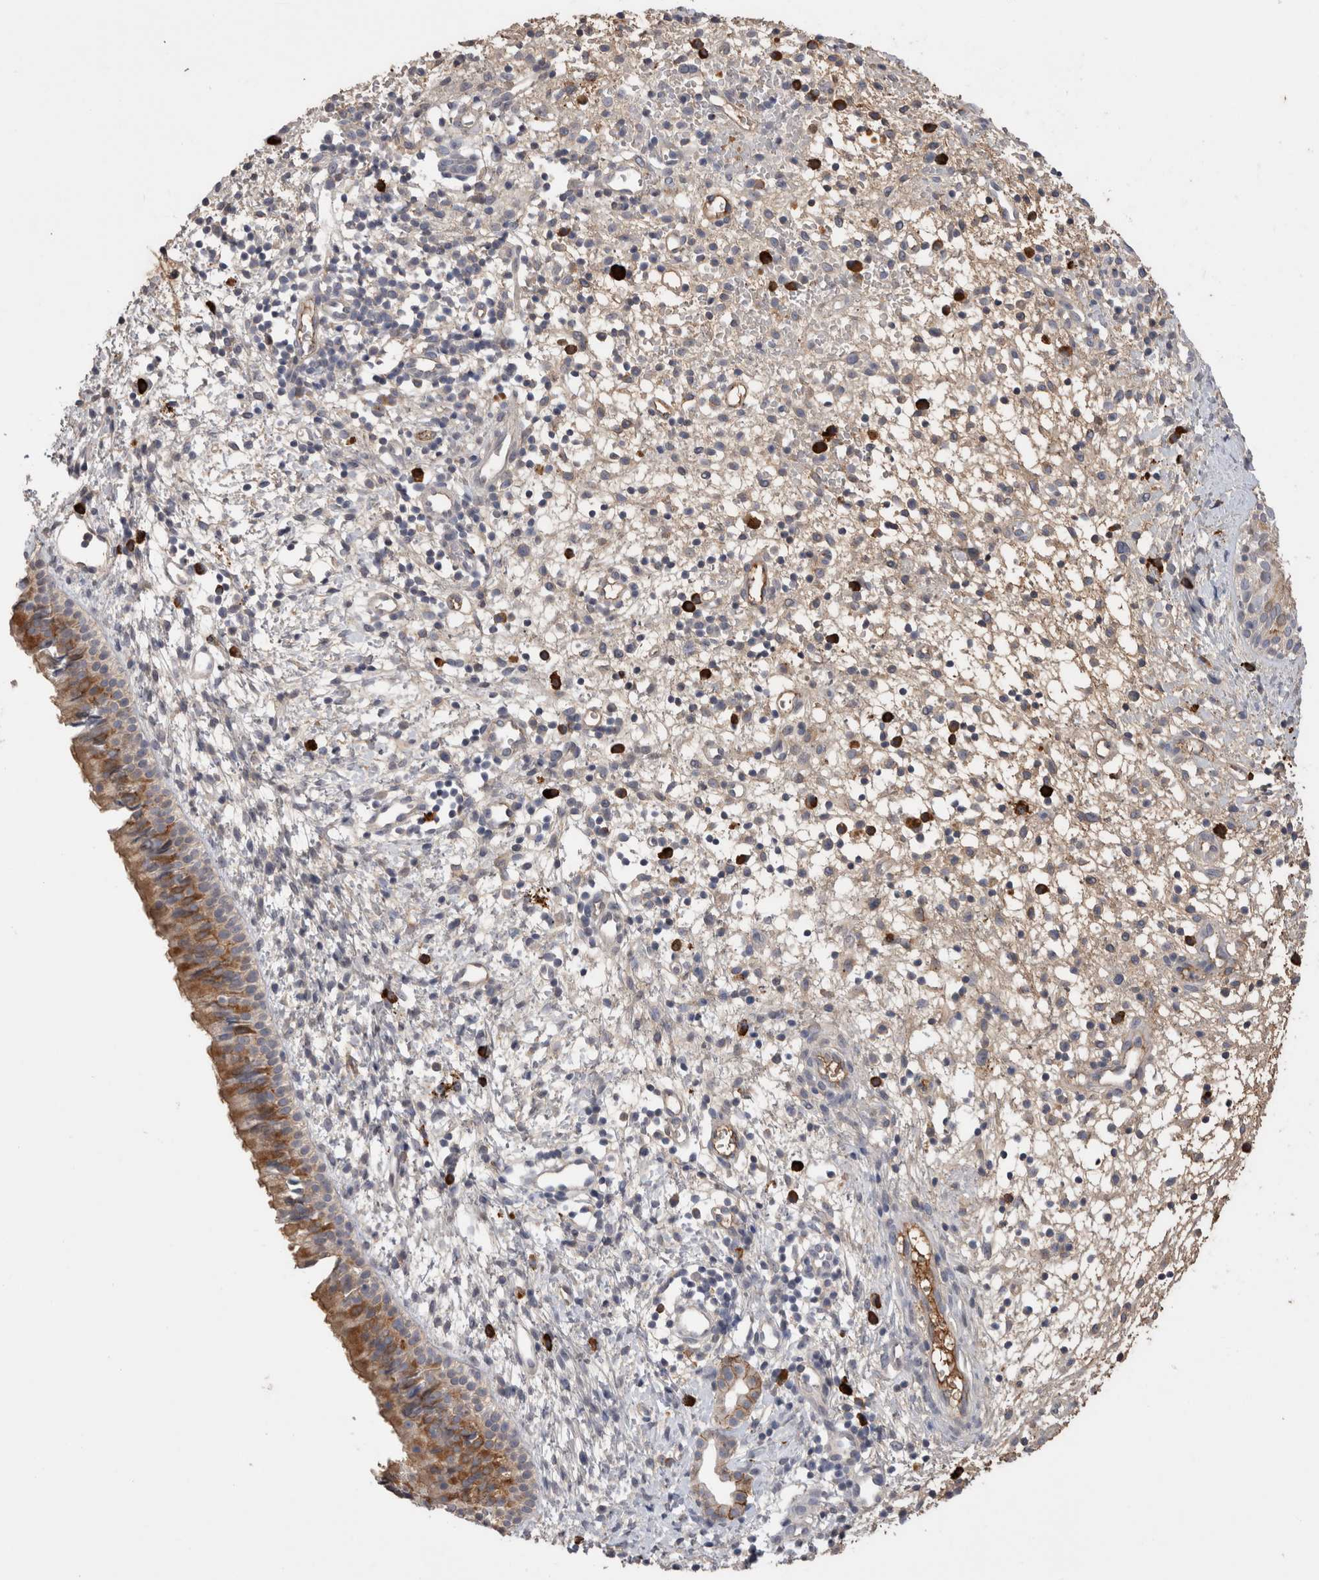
{"staining": {"intensity": "moderate", "quantity": ">75%", "location": "cytoplasmic/membranous"}, "tissue": "nasopharynx", "cell_type": "Respiratory epithelial cells", "image_type": "normal", "snomed": [{"axis": "morphology", "description": "Normal tissue, NOS"}, {"axis": "topography", "description": "Nasopharynx"}], "caption": "A brown stain shows moderate cytoplasmic/membranous staining of a protein in respiratory epithelial cells of unremarkable nasopharynx. The protein of interest is shown in brown color, while the nuclei are stained blue.", "gene": "PPP3CC", "patient": {"sex": "male", "age": 22}}